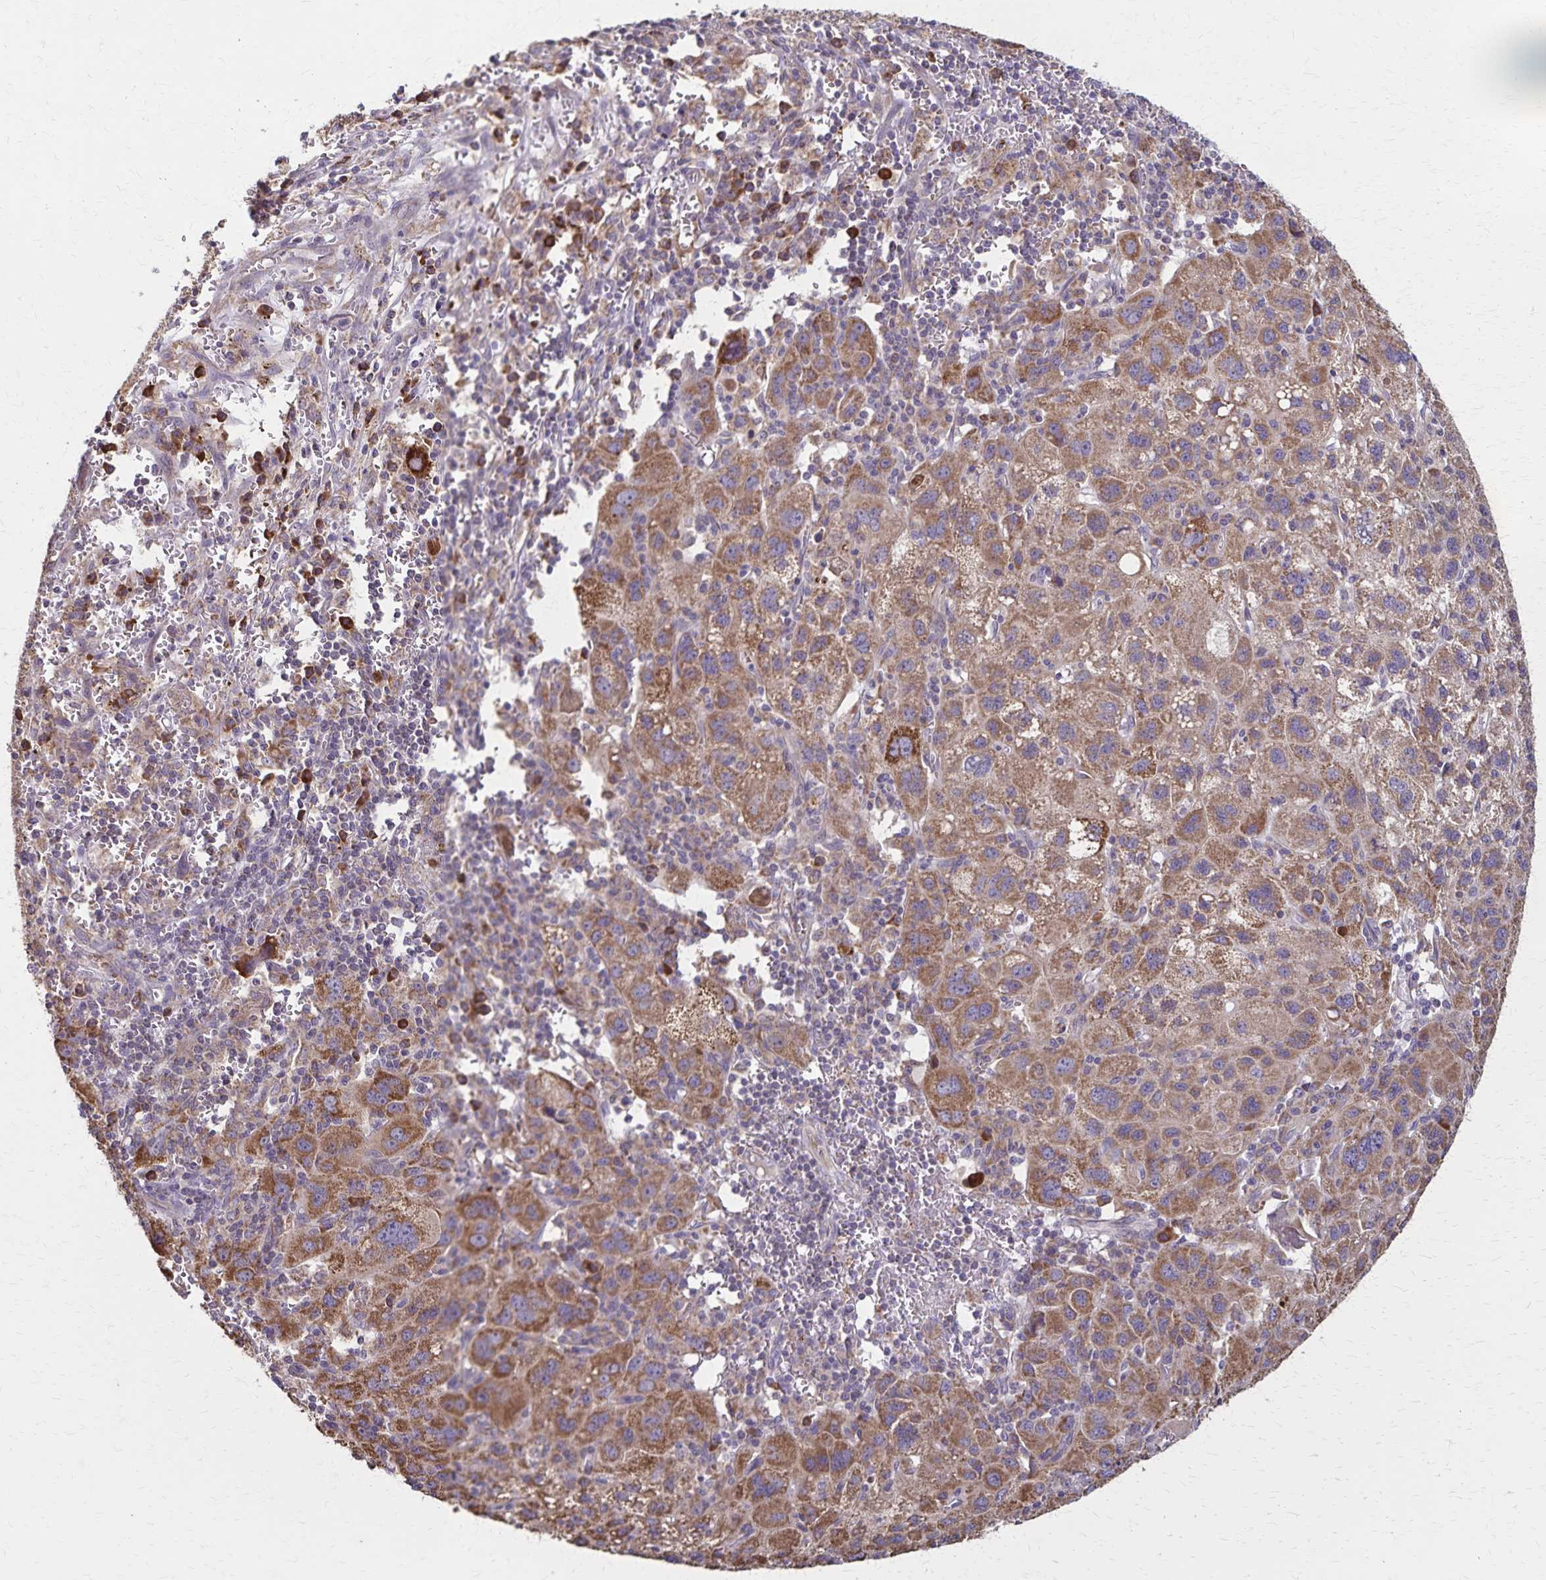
{"staining": {"intensity": "strong", "quantity": ">75%", "location": "cytoplasmic/membranous"}, "tissue": "liver cancer", "cell_type": "Tumor cells", "image_type": "cancer", "snomed": [{"axis": "morphology", "description": "Carcinoma, Hepatocellular, NOS"}, {"axis": "topography", "description": "Liver"}], "caption": "Protein staining shows strong cytoplasmic/membranous expression in about >75% of tumor cells in hepatocellular carcinoma (liver).", "gene": "RNF10", "patient": {"sex": "female", "age": 77}}